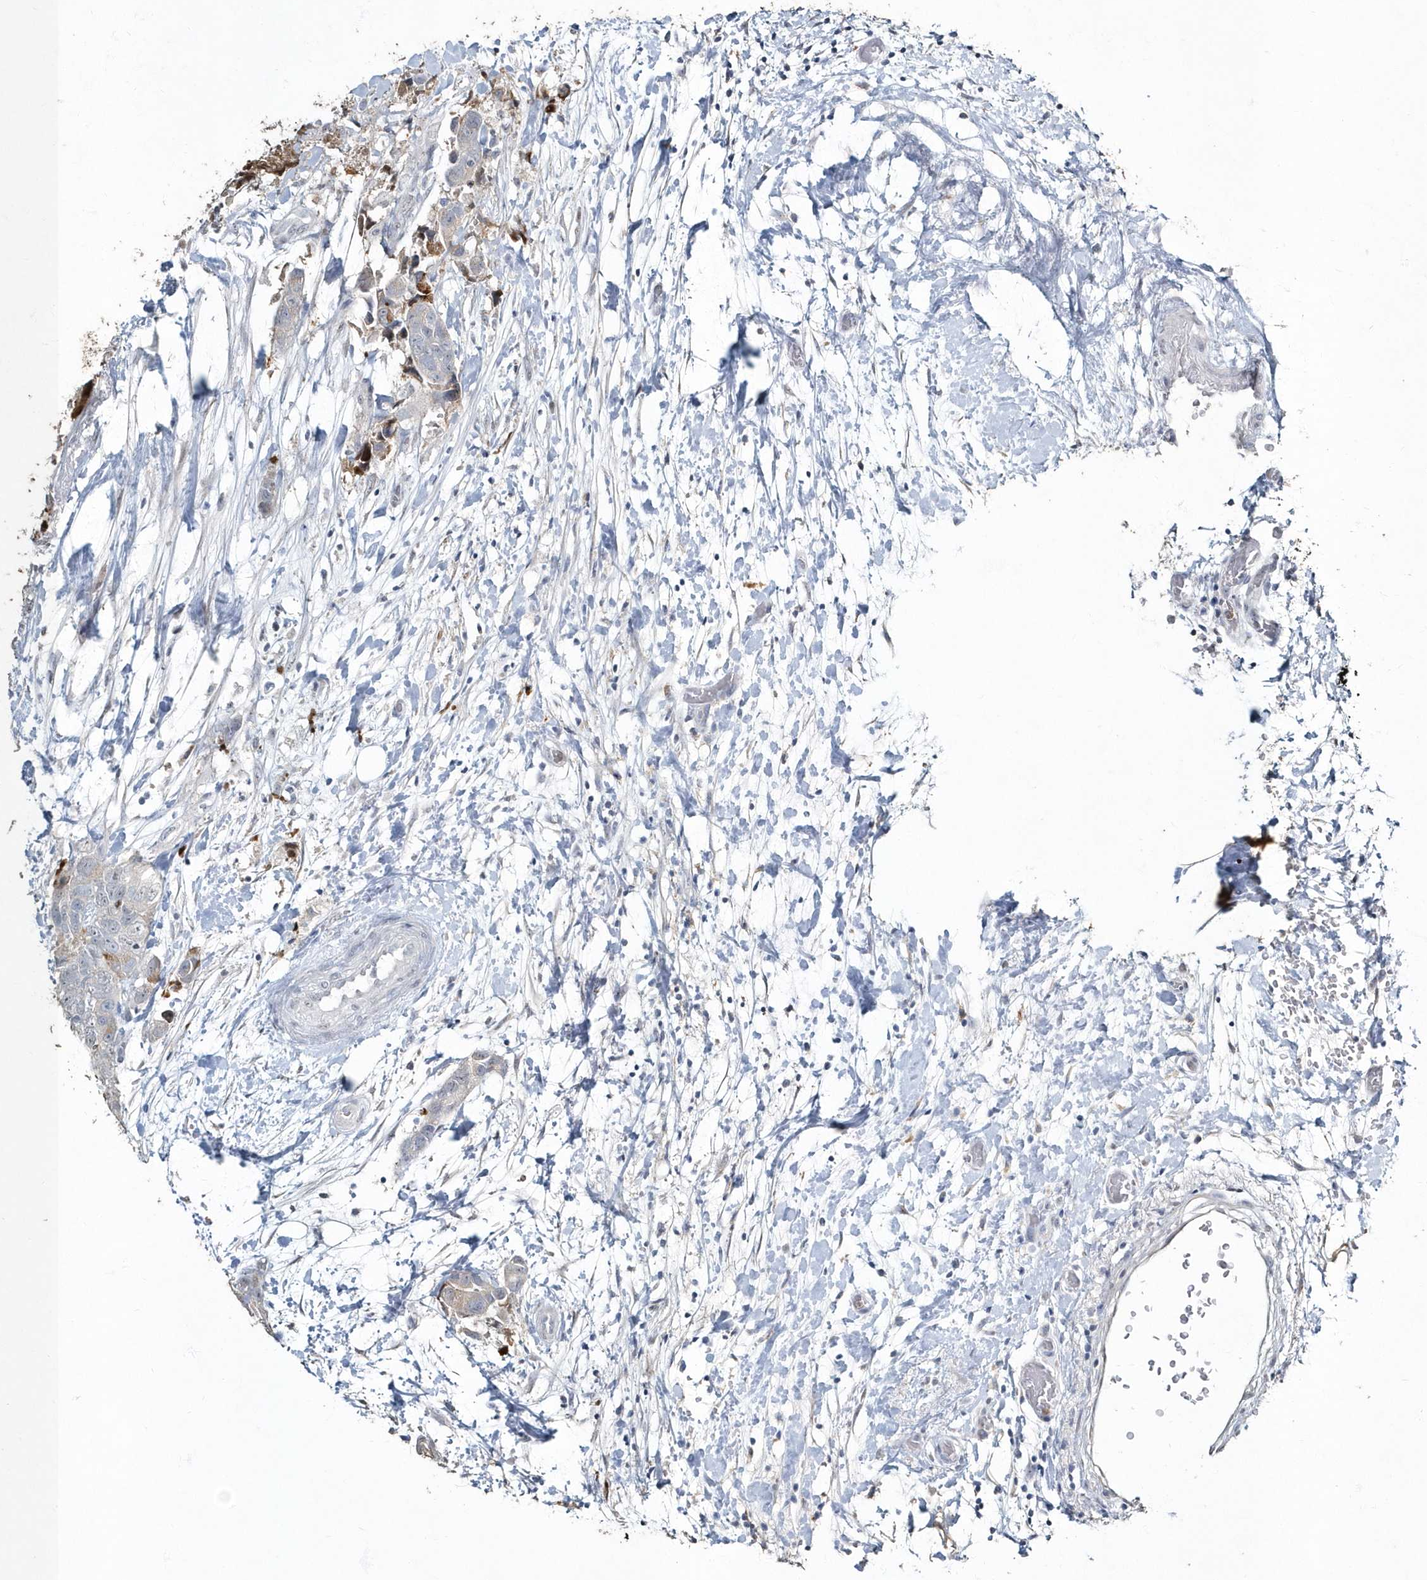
{"staining": {"intensity": "negative", "quantity": "none", "location": "none"}, "tissue": "breast cancer", "cell_type": "Tumor cells", "image_type": "cancer", "snomed": [{"axis": "morphology", "description": "Duct carcinoma"}, {"axis": "topography", "description": "Breast"}], "caption": "This image is of breast cancer (intraductal carcinoma) stained with immunohistochemistry (IHC) to label a protein in brown with the nuclei are counter-stained blue. There is no staining in tumor cells. Nuclei are stained in blue.", "gene": "MYOT", "patient": {"sex": "female", "age": 62}}